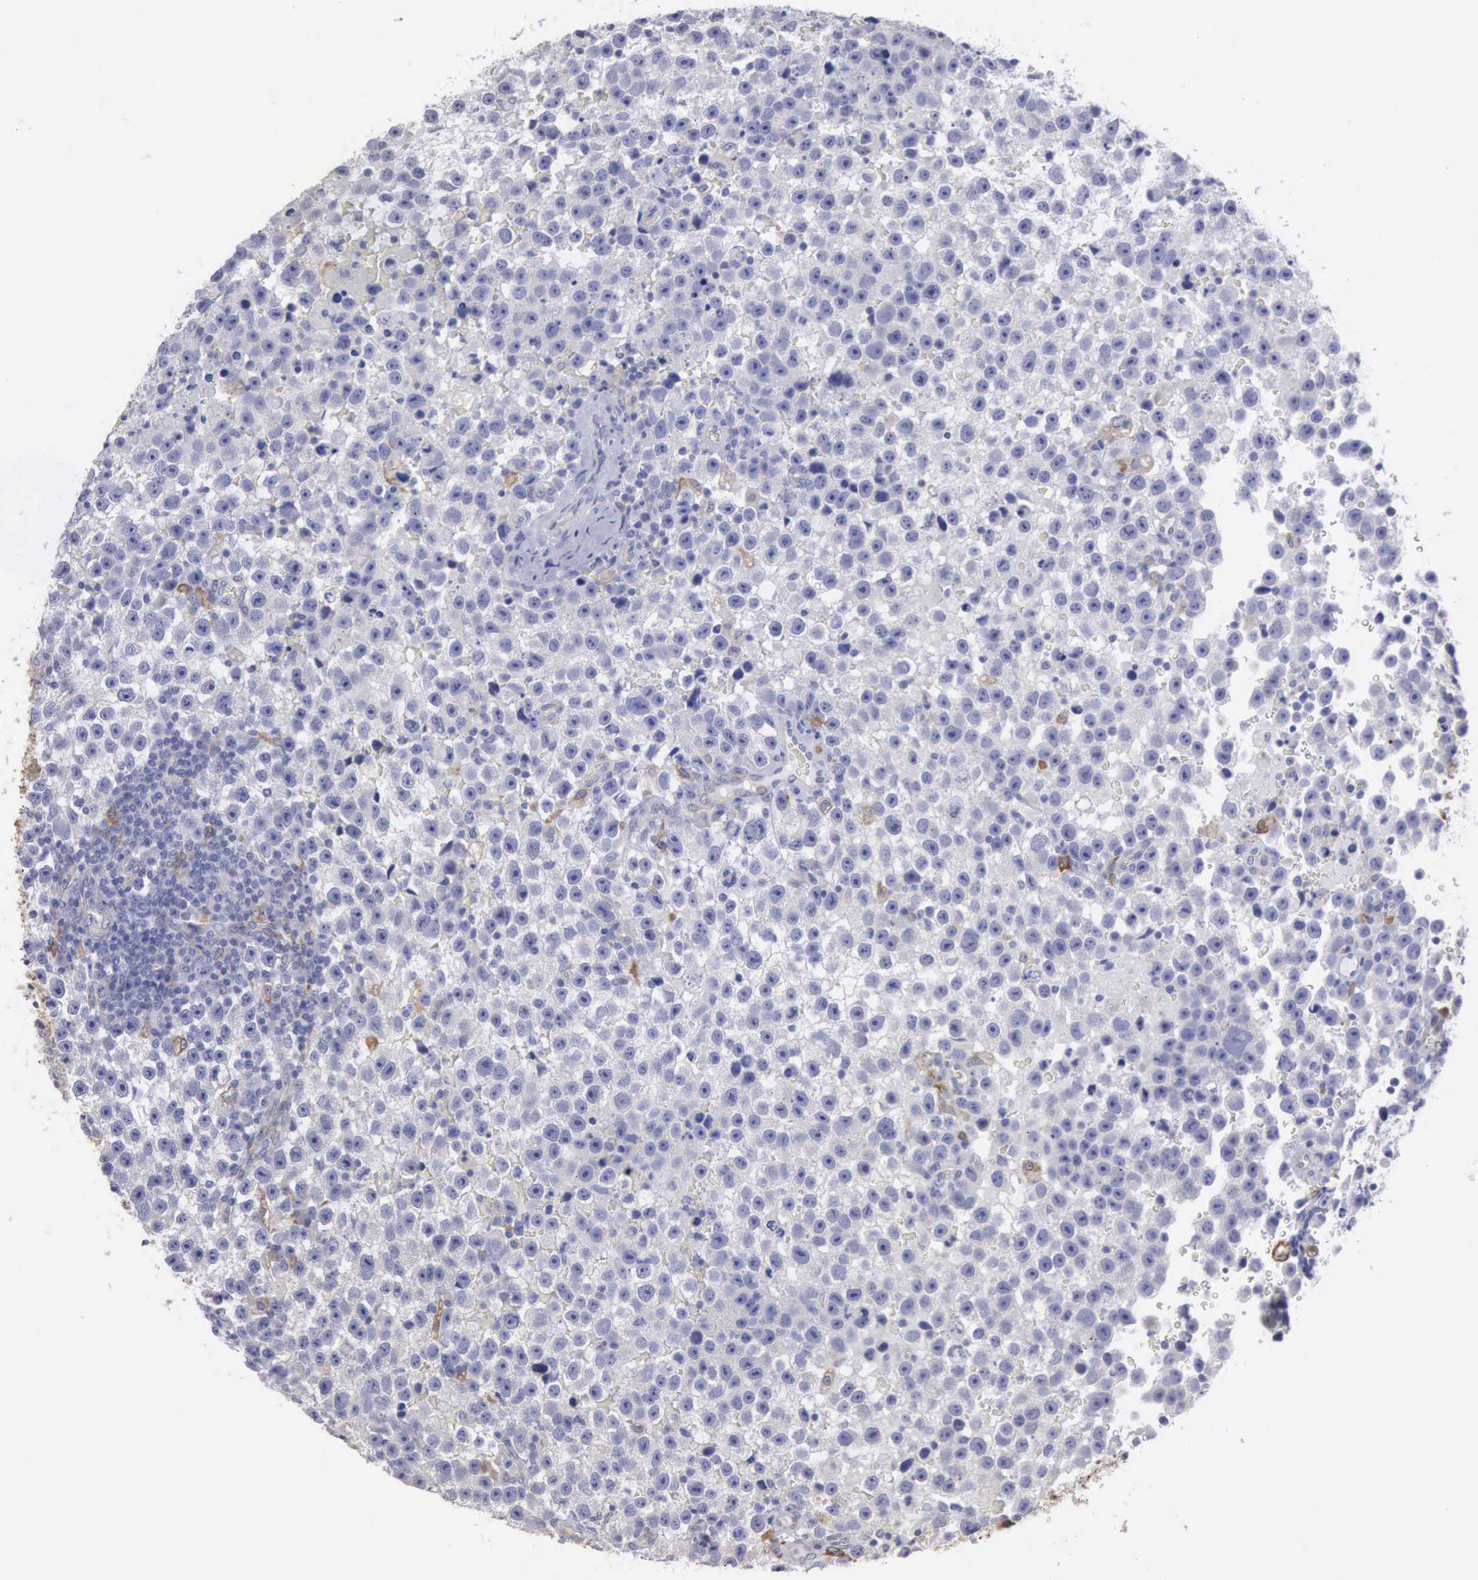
{"staining": {"intensity": "negative", "quantity": "none", "location": "none"}, "tissue": "testis cancer", "cell_type": "Tumor cells", "image_type": "cancer", "snomed": [{"axis": "morphology", "description": "Seminoma, NOS"}, {"axis": "topography", "description": "Testis"}], "caption": "There is no significant expression in tumor cells of seminoma (testis). (DAB immunohistochemistry with hematoxylin counter stain).", "gene": "LIN52", "patient": {"sex": "male", "age": 33}}